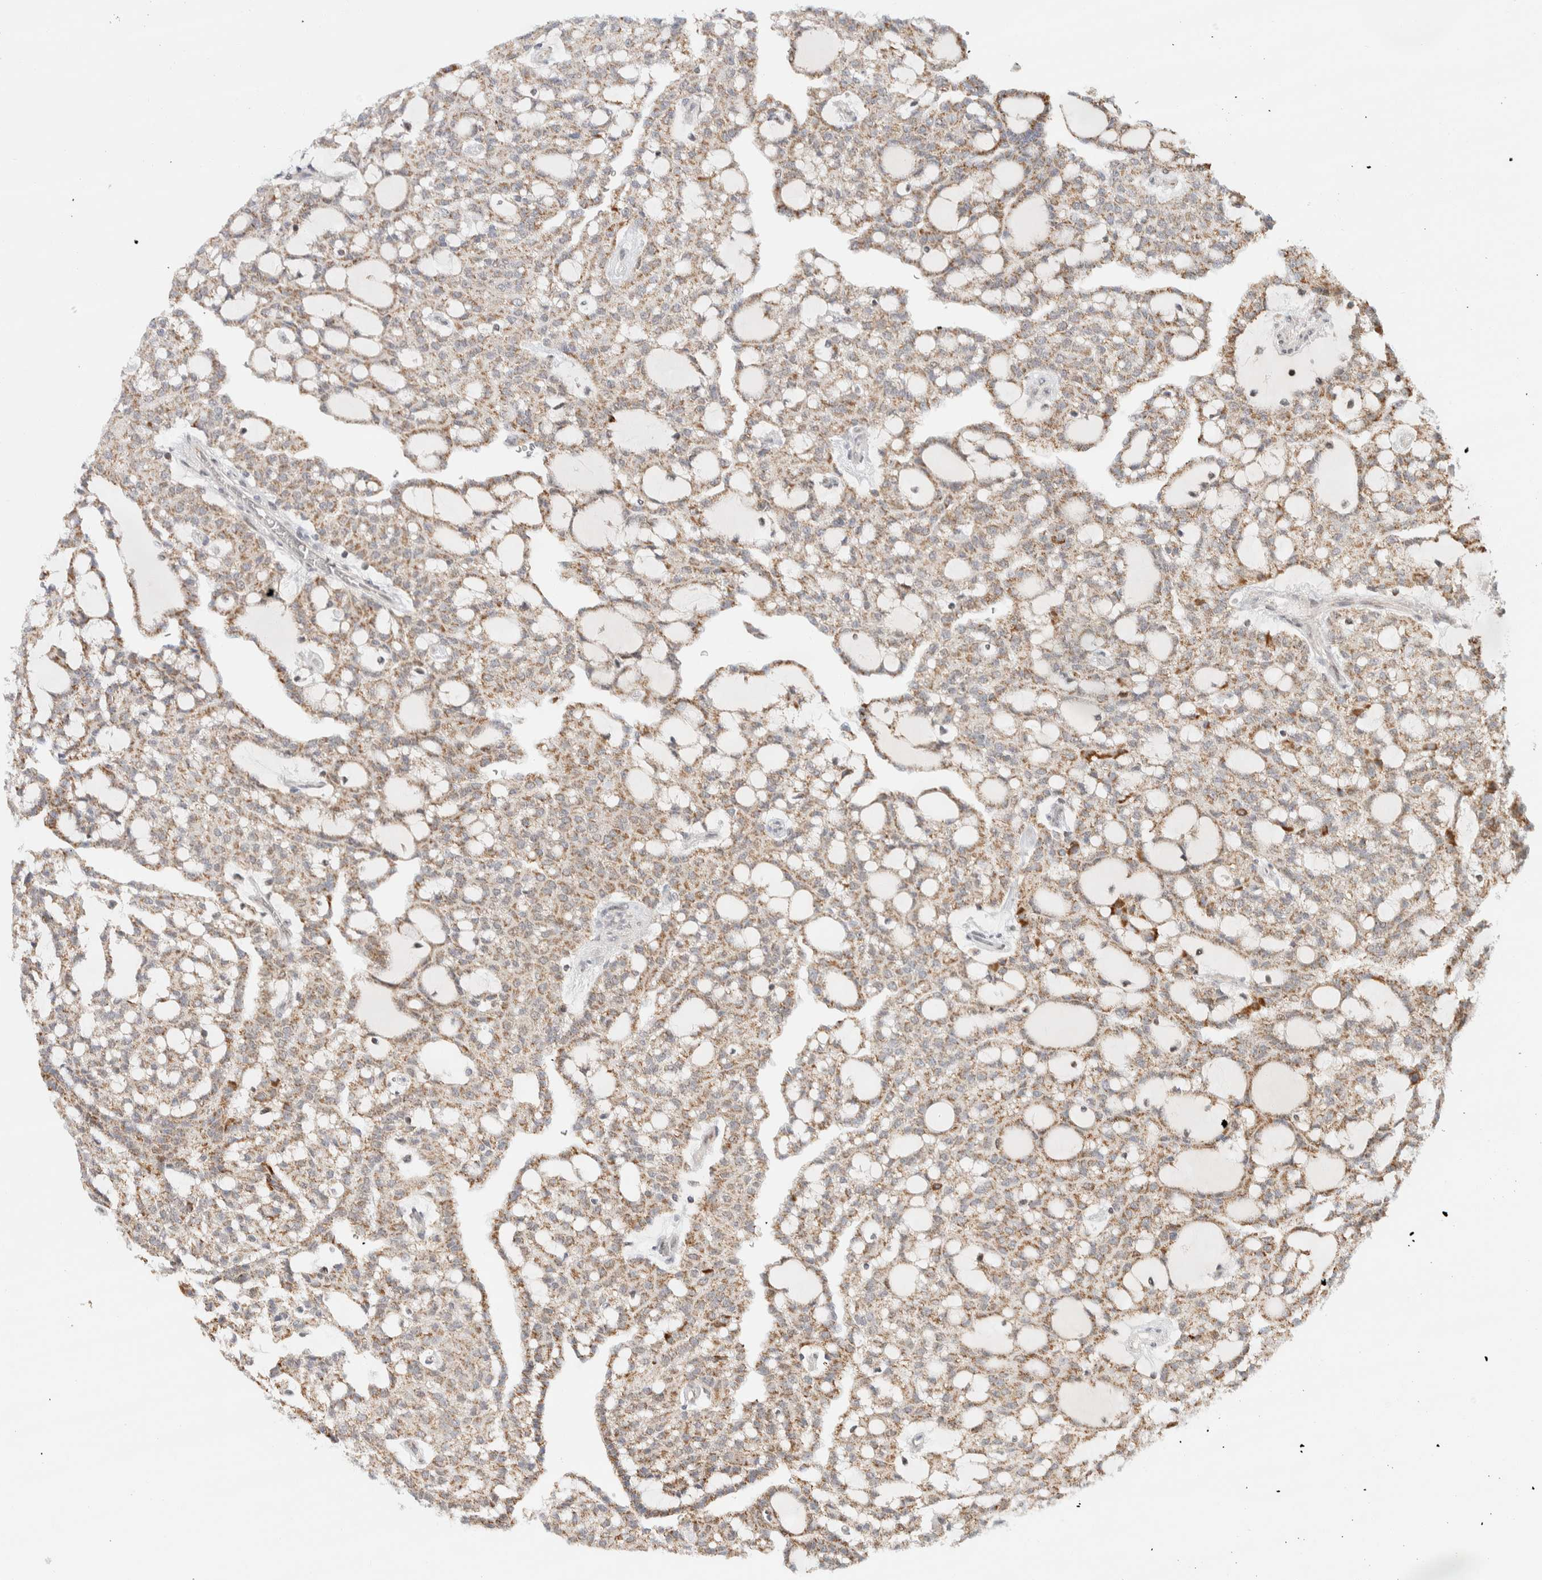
{"staining": {"intensity": "moderate", "quantity": ">75%", "location": "cytoplasmic/membranous"}, "tissue": "renal cancer", "cell_type": "Tumor cells", "image_type": "cancer", "snomed": [{"axis": "morphology", "description": "Adenocarcinoma, NOS"}, {"axis": "topography", "description": "Kidney"}], "caption": "Renal cancer (adenocarcinoma) tissue reveals moderate cytoplasmic/membranous positivity in about >75% of tumor cells", "gene": "TSPAN32", "patient": {"sex": "male", "age": 63}}